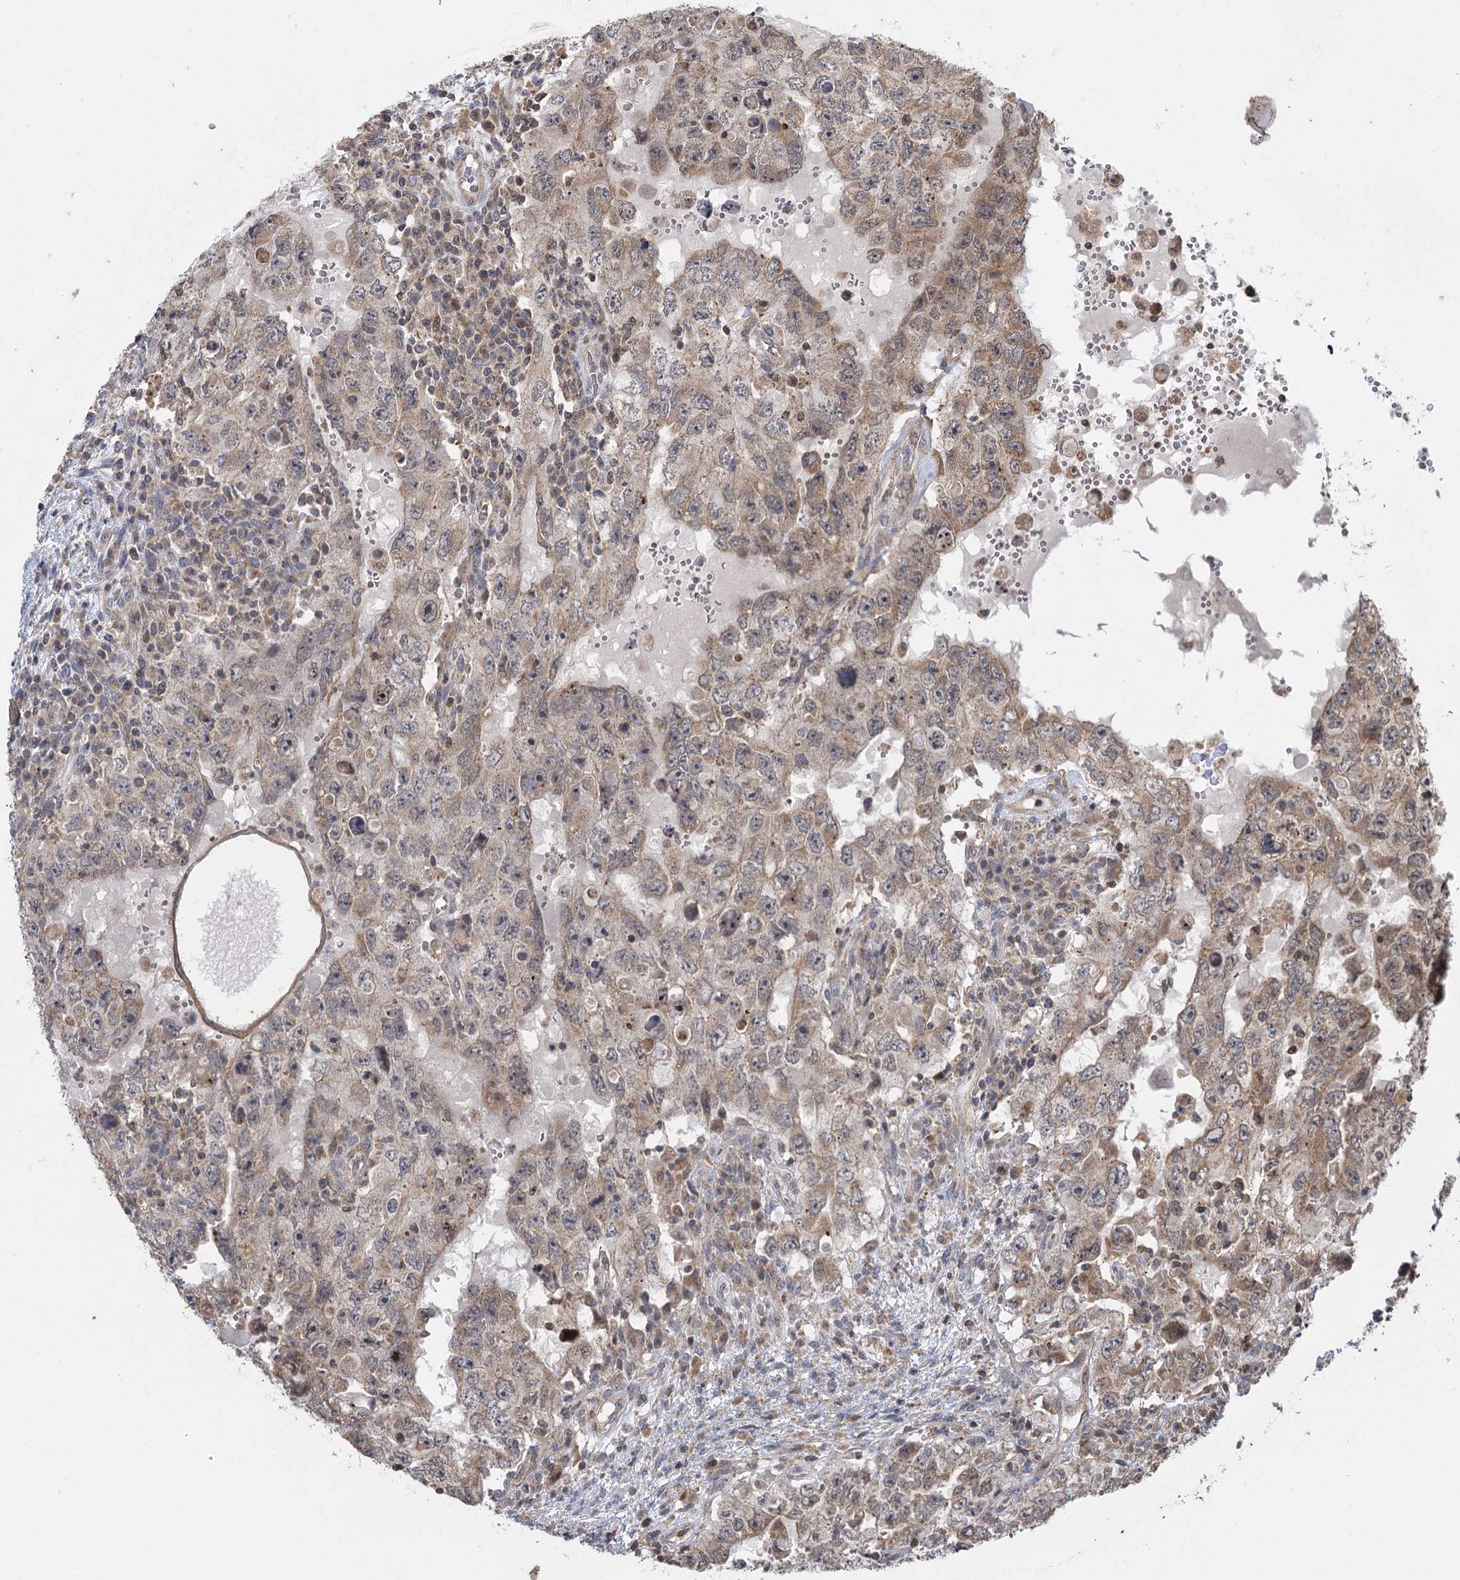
{"staining": {"intensity": "moderate", "quantity": "<25%", "location": "cytoplasmic/membranous"}, "tissue": "testis cancer", "cell_type": "Tumor cells", "image_type": "cancer", "snomed": [{"axis": "morphology", "description": "Carcinoma, Embryonal, NOS"}, {"axis": "topography", "description": "Testis"}], "caption": "Immunohistochemical staining of testis embryonal carcinoma exhibits moderate cytoplasmic/membranous protein staining in about <25% of tumor cells.", "gene": "IL11RA", "patient": {"sex": "male", "age": 26}}